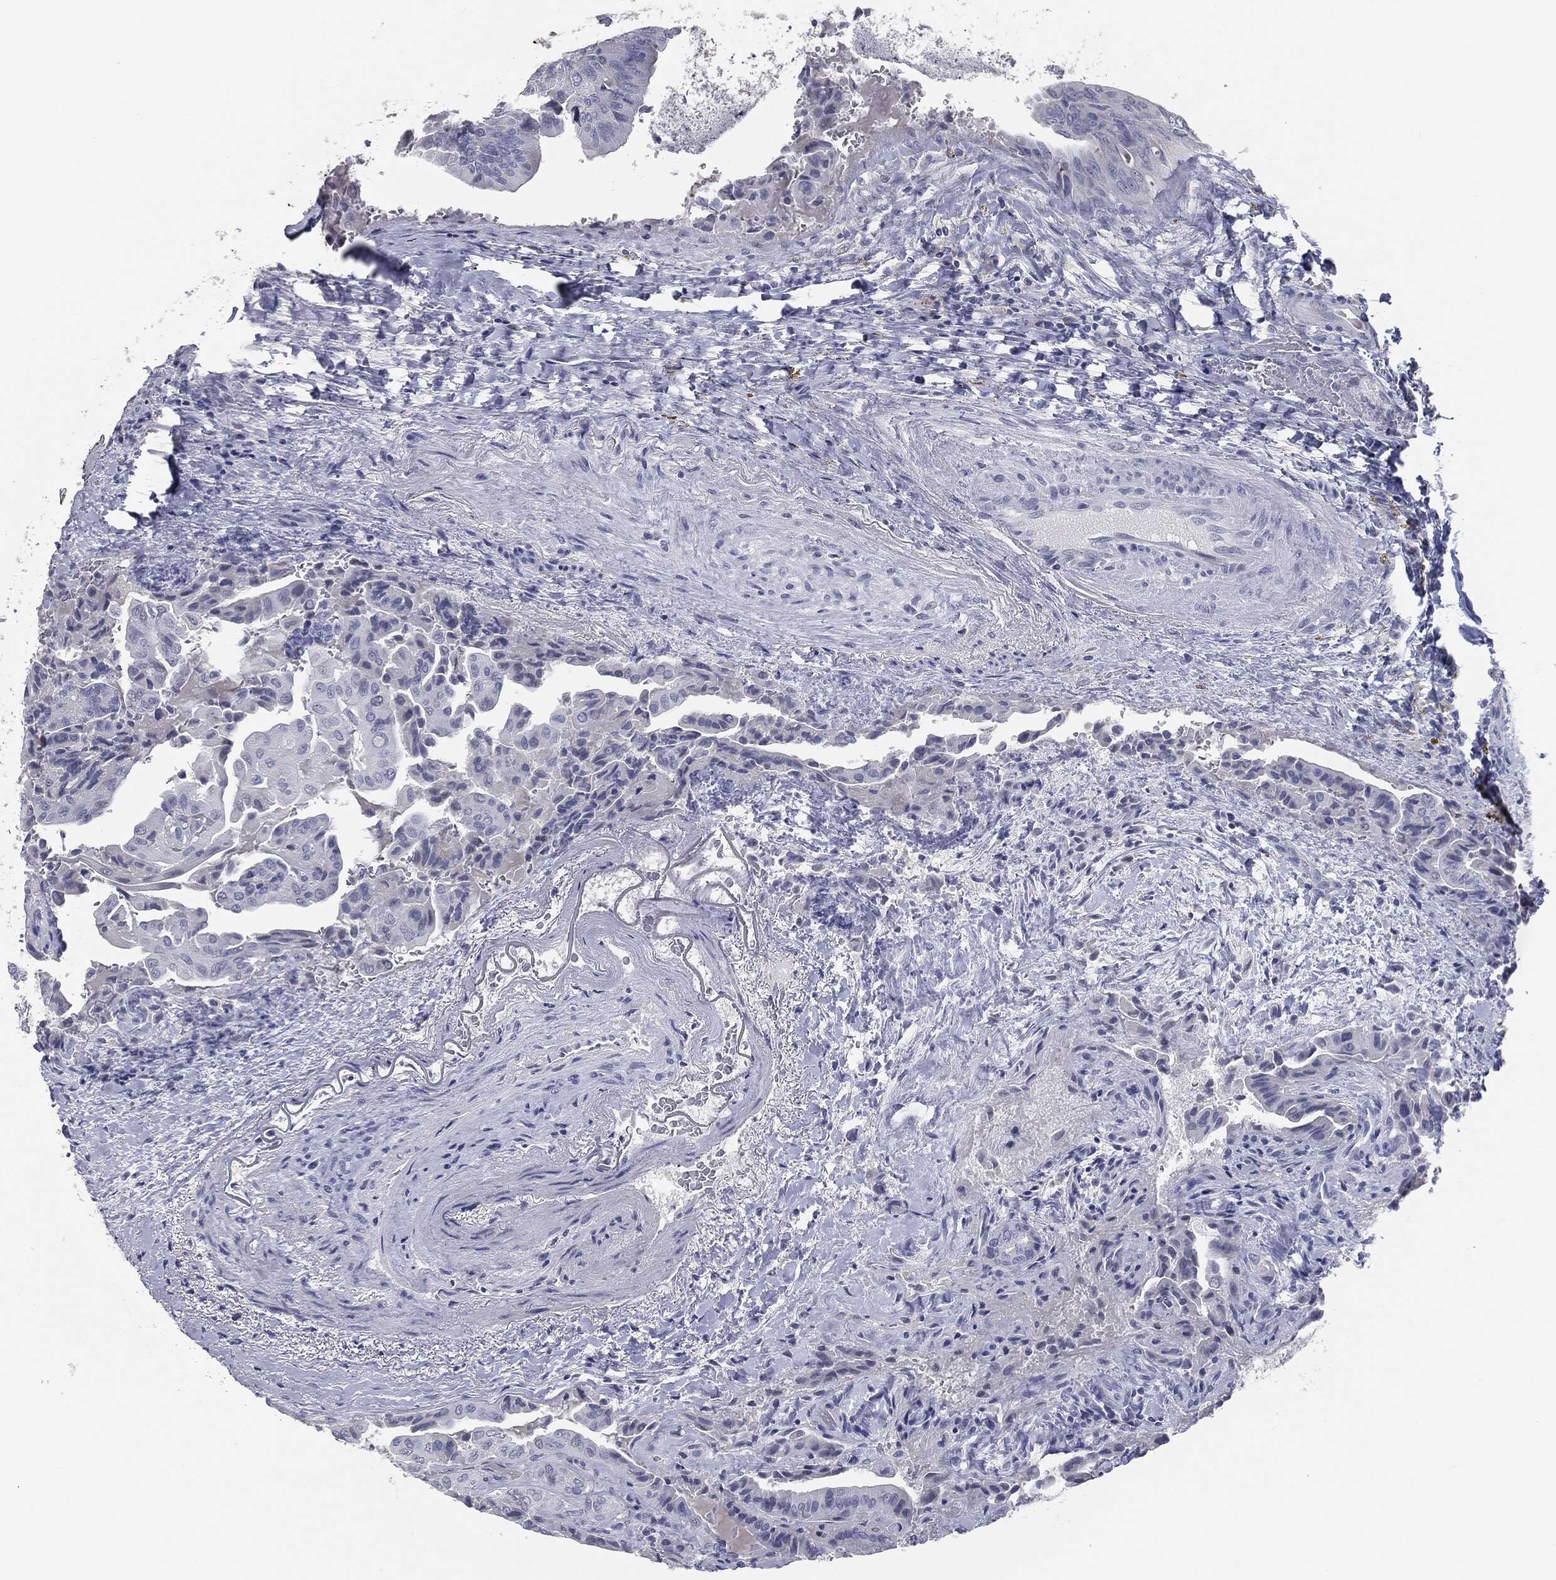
{"staining": {"intensity": "negative", "quantity": "none", "location": "none"}, "tissue": "thyroid cancer", "cell_type": "Tumor cells", "image_type": "cancer", "snomed": [{"axis": "morphology", "description": "Papillary adenocarcinoma, NOS"}, {"axis": "topography", "description": "Thyroid gland"}], "caption": "This is a micrograph of IHC staining of papillary adenocarcinoma (thyroid), which shows no expression in tumor cells.", "gene": "PRAME", "patient": {"sex": "female", "age": 68}}